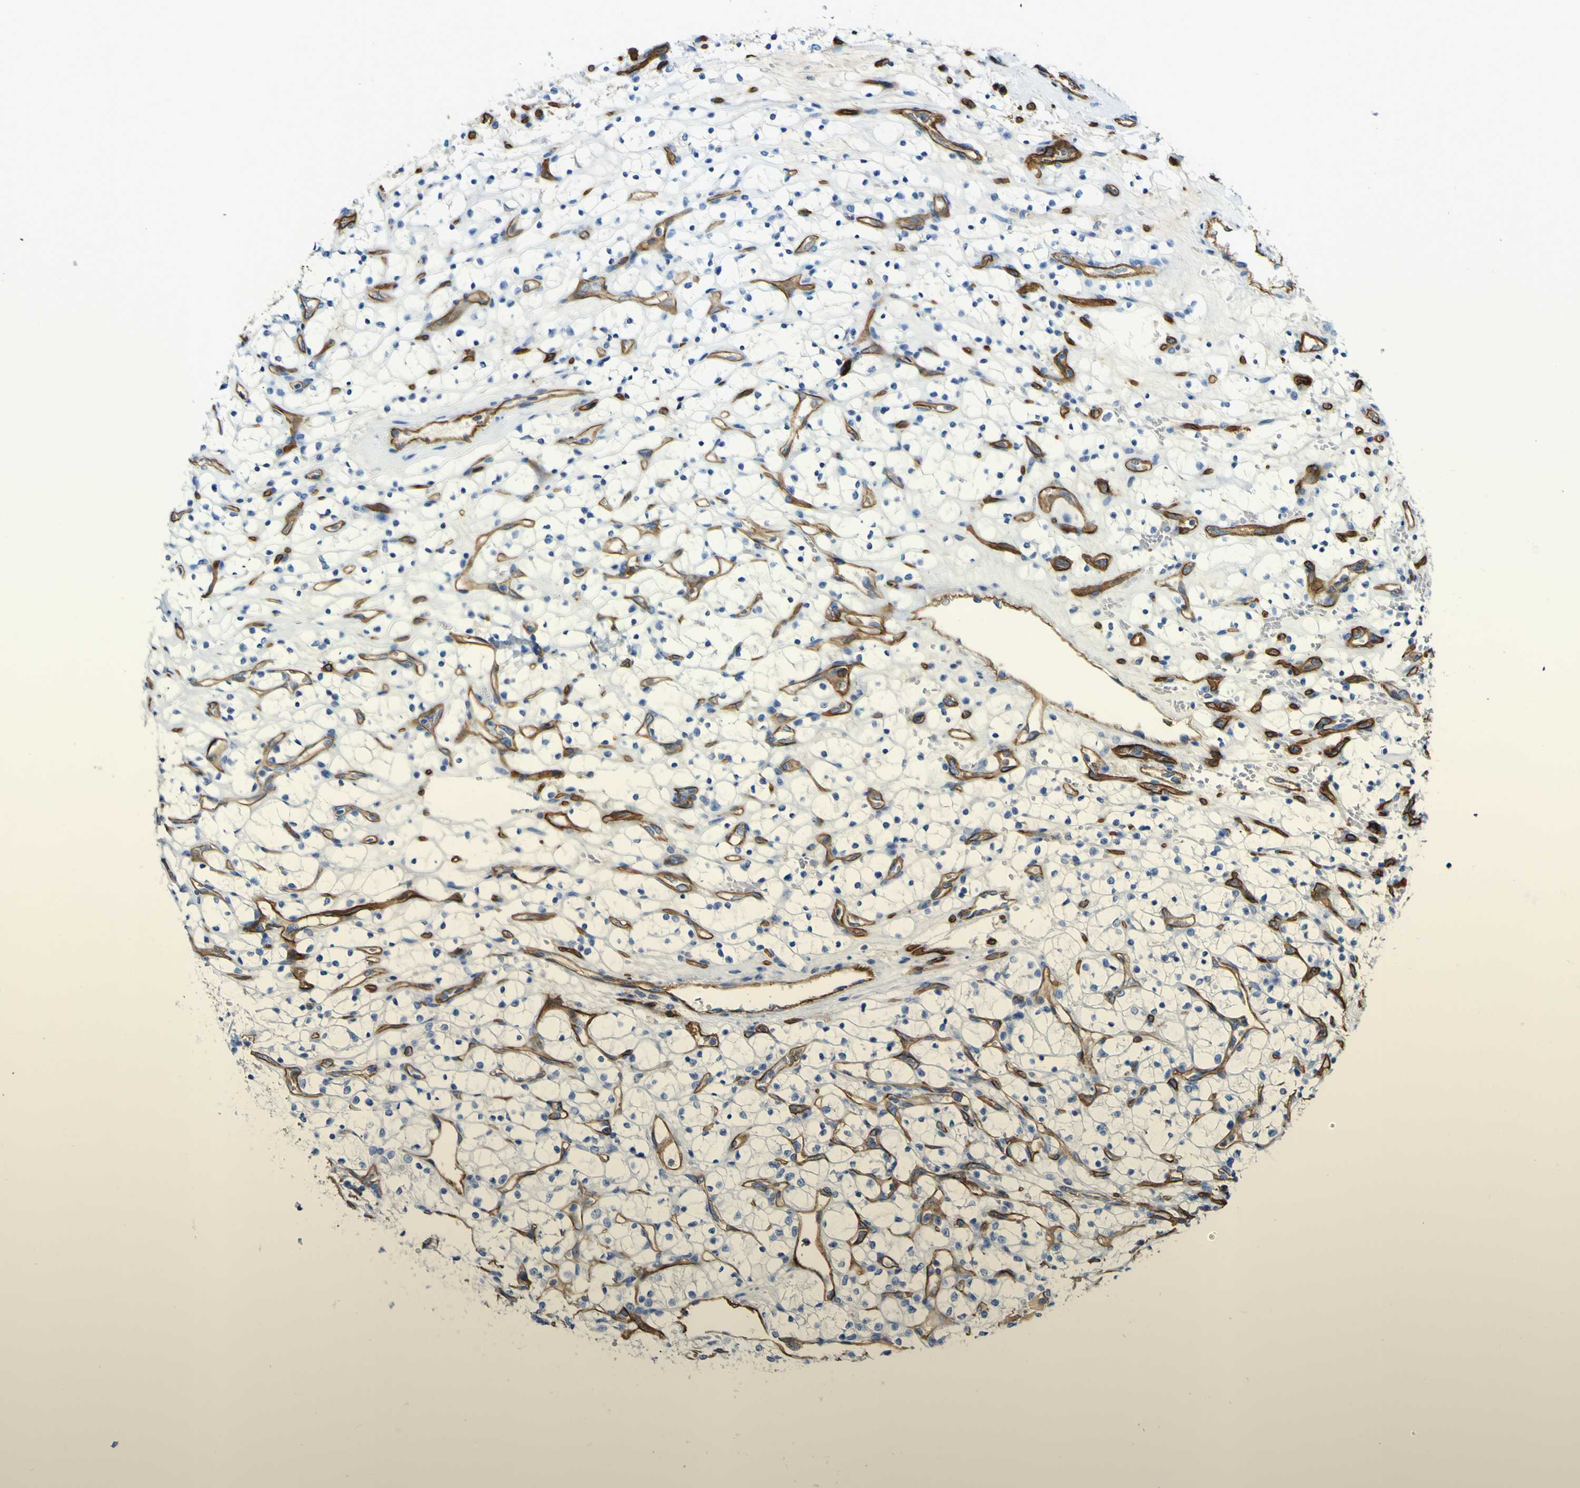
{"staining": {"intensity": "negative", "quantity": "none", "location": "none"}, "tissue": "renal cancer", "cell_type": "Tumor cells", "image_type": "cancer", "snomed": [{"axis": "morphology", "description": "Adenocarcinoma, NOS"}, {"axis": "topography", "description": "Kidney"}], "caption": "High magnification brightfield microscopy of adenocarcinoma (renal) stained with DAB (brown) and counterstained with hematoxylin (blue): tumor cells show no significant expression.", "gene": "CD93", "patient": {"sex": "female", "age": 69}}